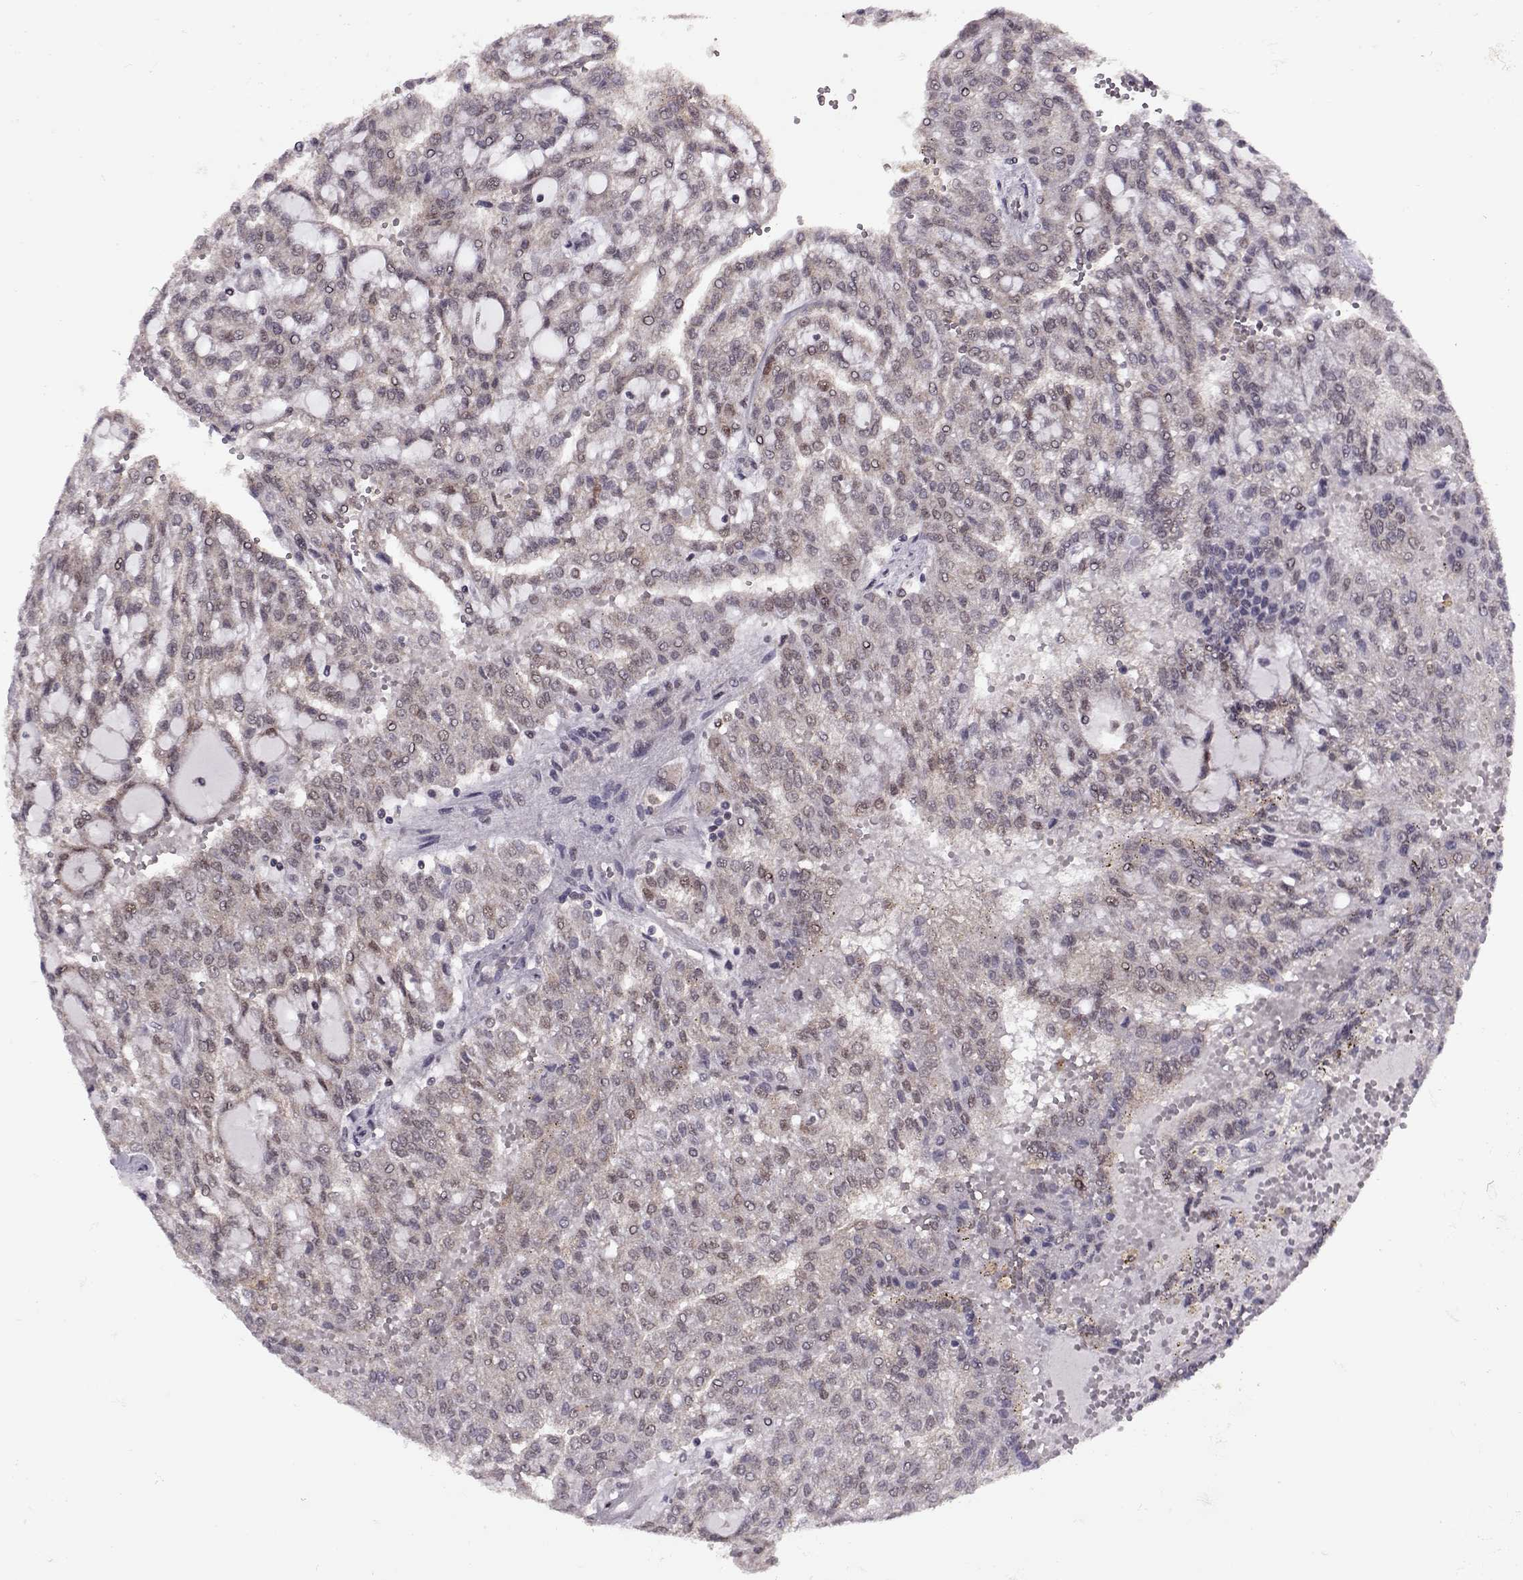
{"staining": {"intensity": "negative", "quantity": "none", "location": "none"}, "tissue": "renal cancer", "cell_type": "Tumor cells", "image_type": "cancer", "snomed": [{"axis": "morphology", "description": "Adenocarcinoma, NOS"}, {"axis": "topography", "description": "Kidney"}], "caption": "Photomicrograph shows no significant protein expression in tumor cells of renal adenocarcinoma.", "gene": "CDK4", "patient": {"sex": "male", "age": 63}}